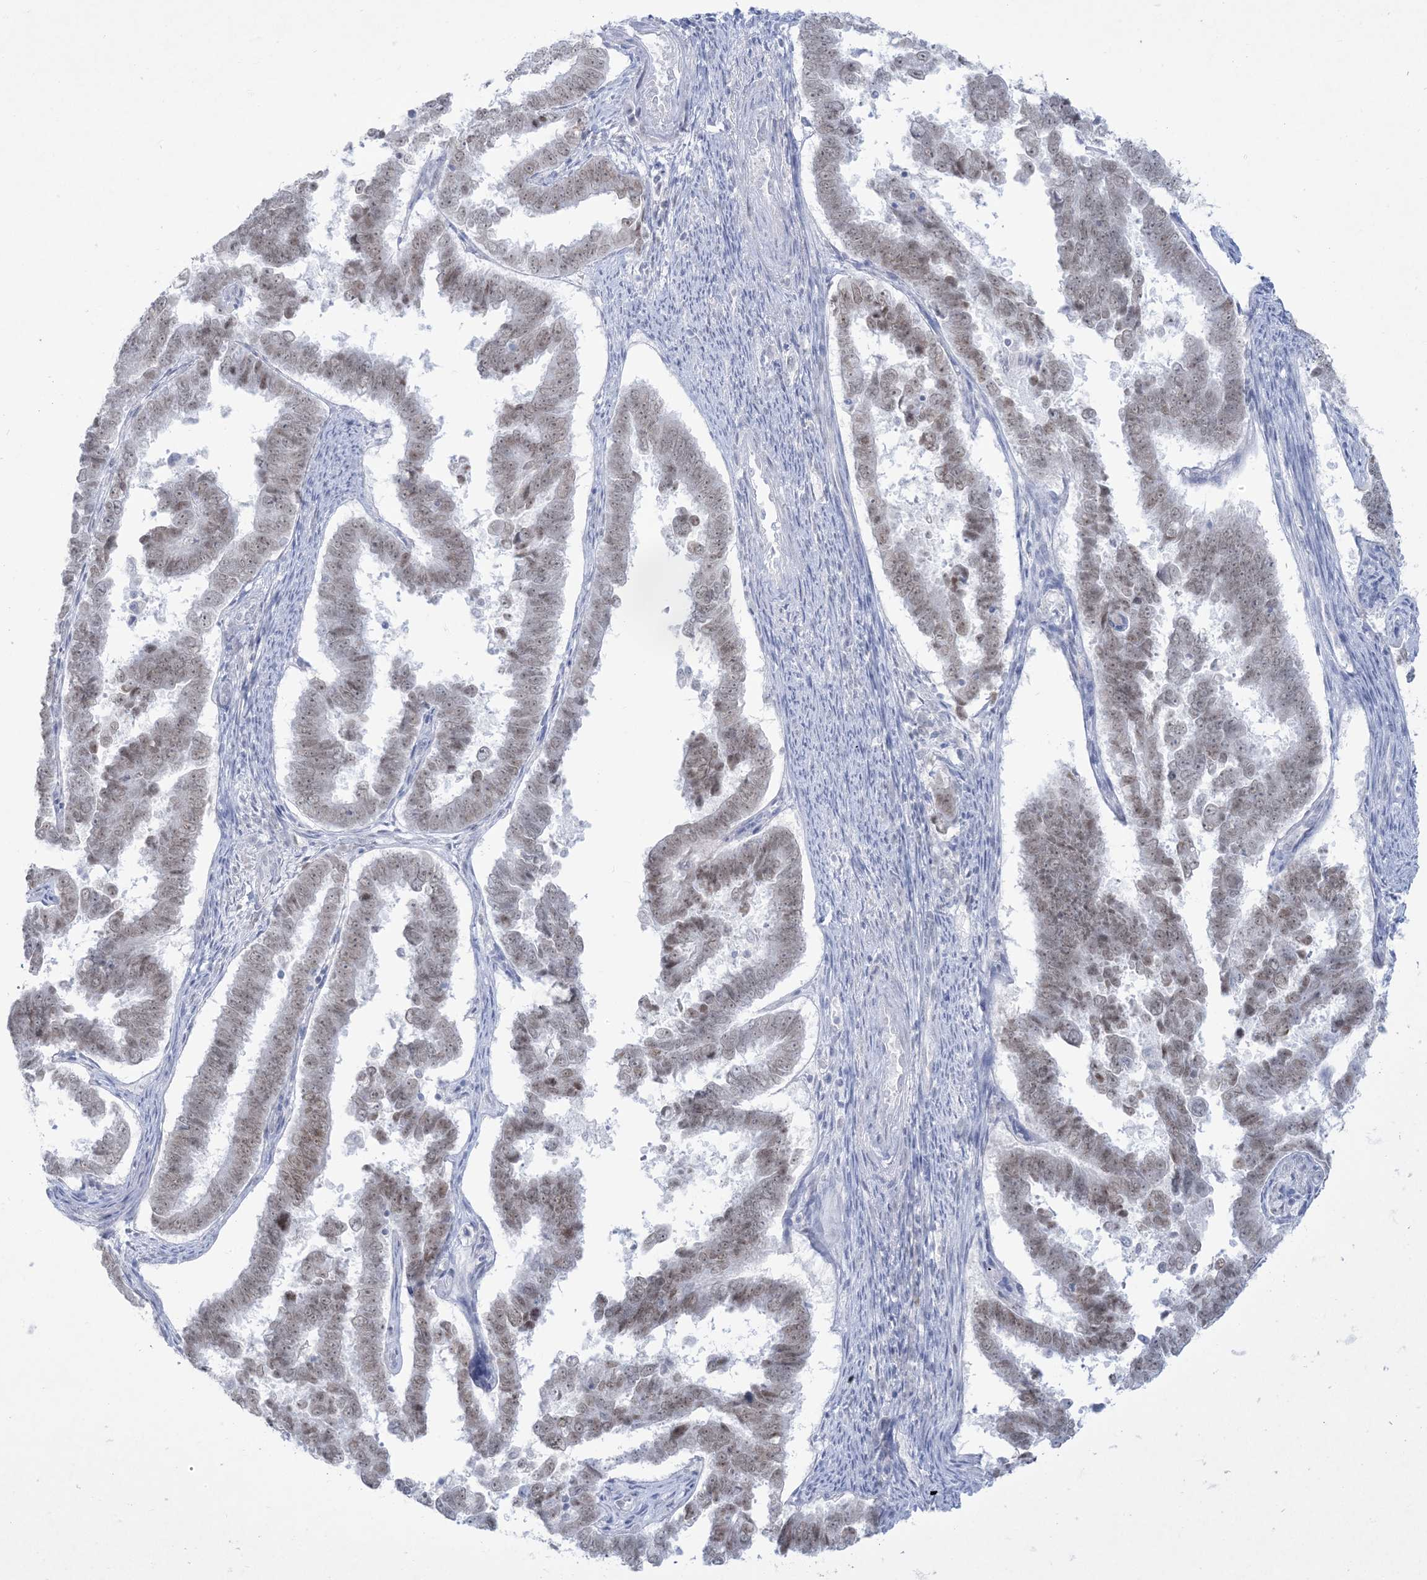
{"staining": {"intensity": "weak", "quantity": ">75%", "location": "nuclear"}, "tissue": "endometrial cancer", "cell_type": "Tumor cells", "image_type": "cancer", "snomed": [{"axis": "morphology", "description": "Adenocarcinoma, NOS"}, {"axis": "topography", "description": "Endometrium"}], "caption": "There is low levels of weak nuclear positivity in tumor cells of endometrial cancer (adenocarcinoma), as demonstrated by immunohistochemical staining (brown color).", "gene": "HOMEZ", "patient": {"sex": "female", "age": 75}}